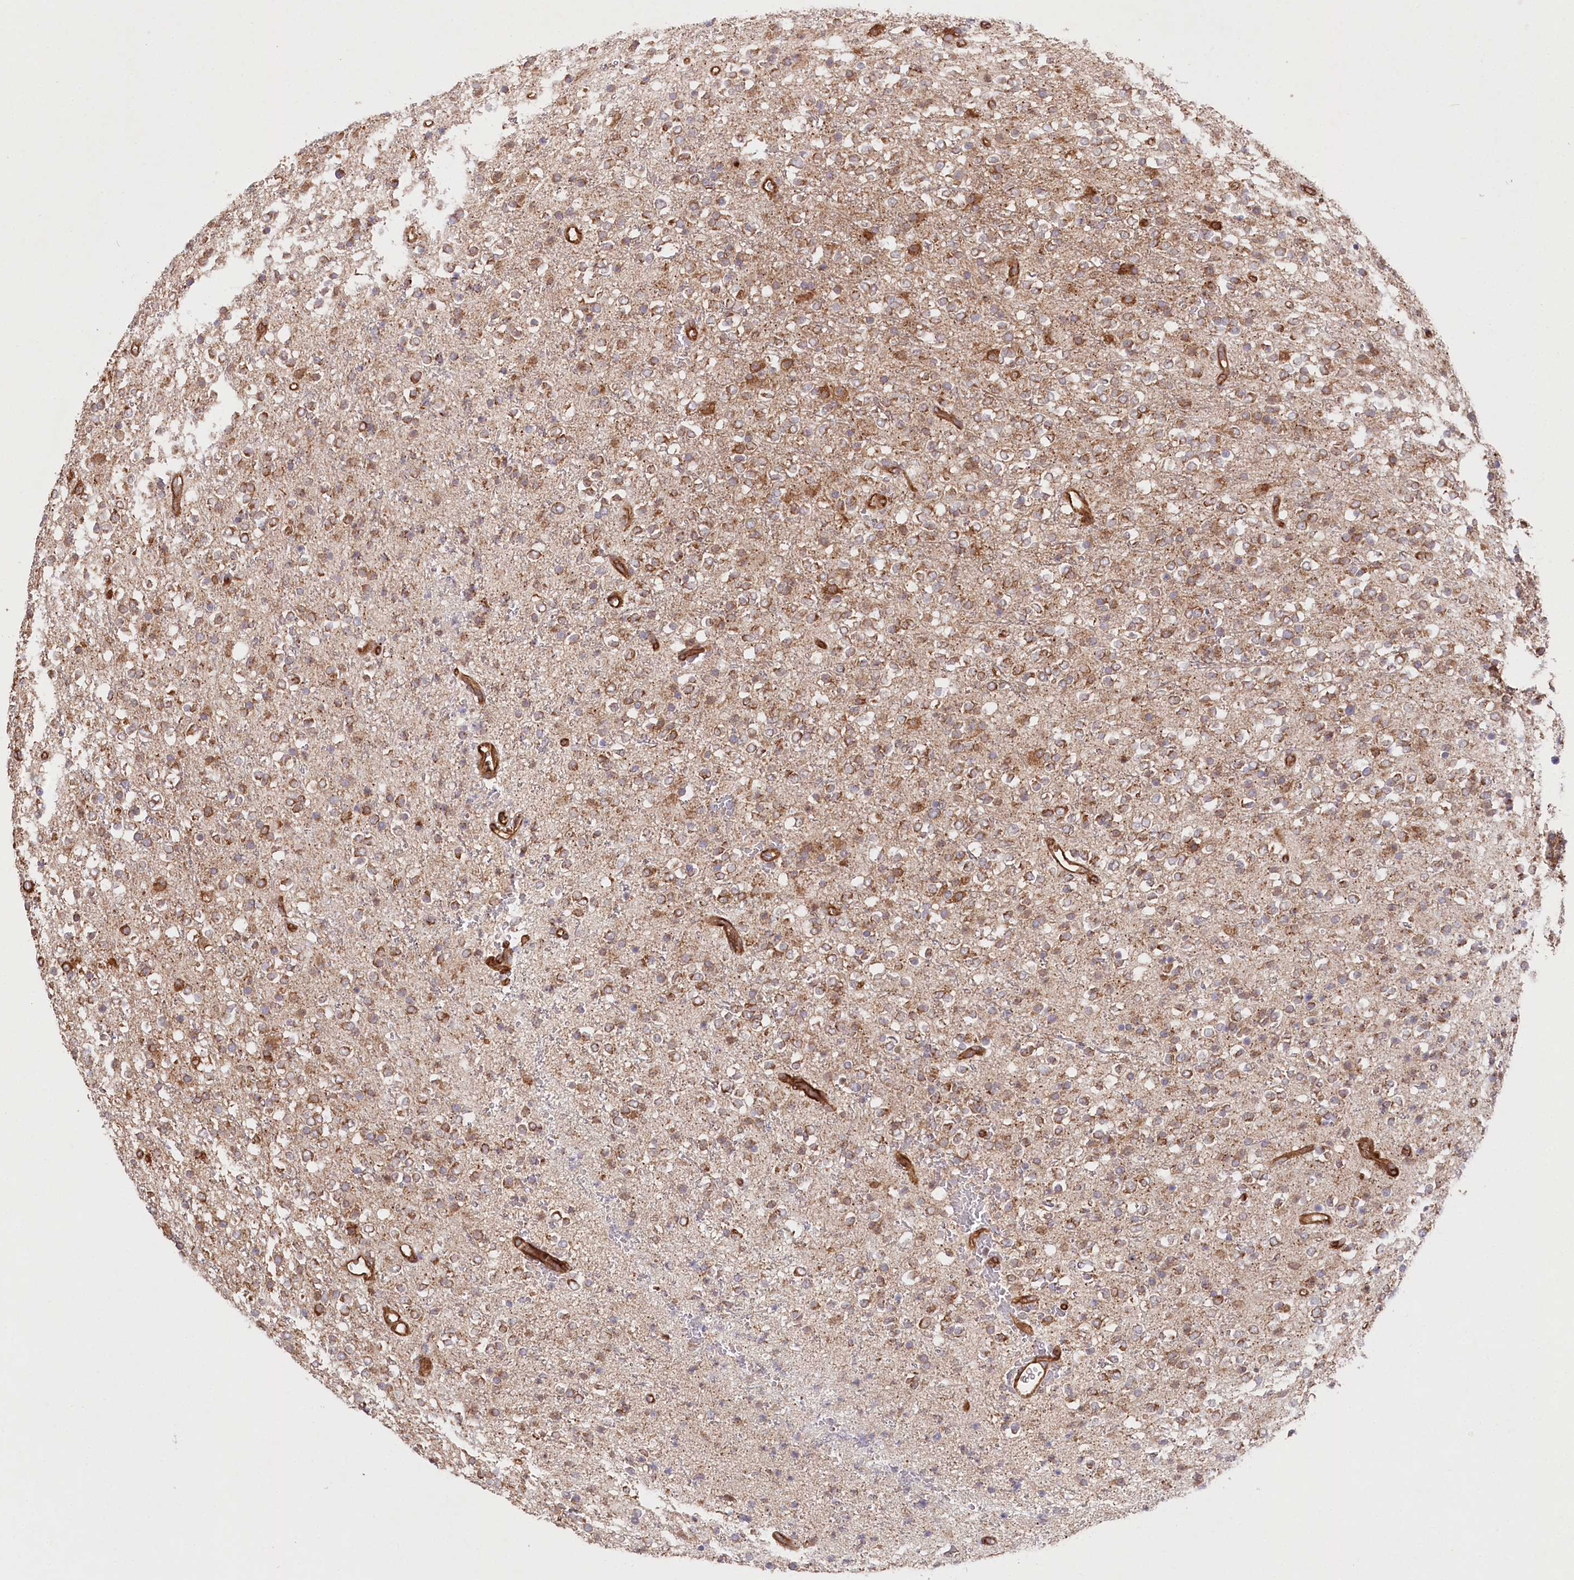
{"staining": {"intensity": "moderate", "quantity": "25%-75%", "location": "cytoplasmic/membranous"}, "tissue": "glioma", "cell_type": "Tumor cells", "image_type": "cancer", "snomed": [{"axis": "morphology", "description": "Glioma, malignant, High grade"}, {"axis": "topography", "description": "Brain"}], "caption": "Brown immunohistochemical staining in human high-grade glioma (malignant) demonstrates moderate cytoplasmic/membranous staining in about 25%-75% of tumor cells.", "gene": "MTPAP", "patient": {"sex": "male", "age": 34}}